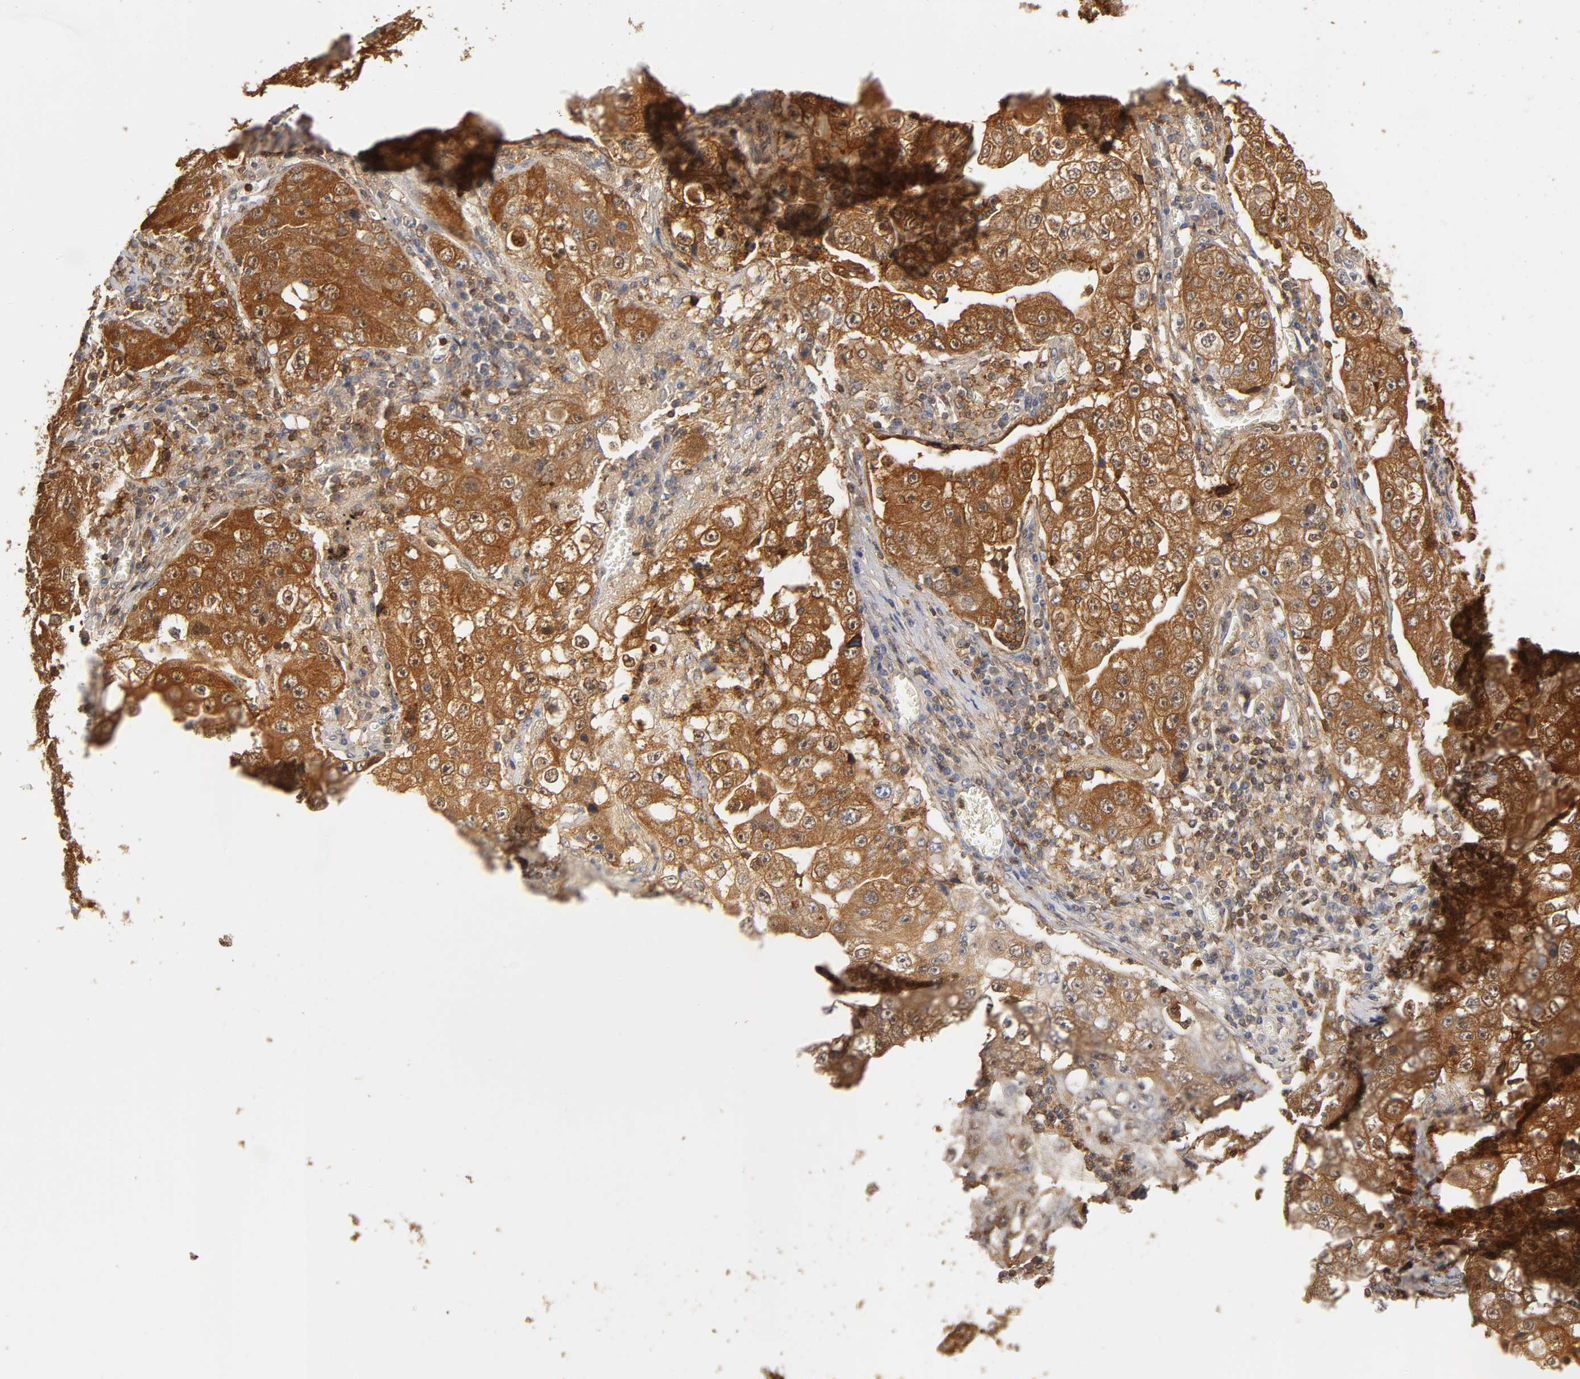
{"staining": {"intensity": "moderate", "quantity": ">75%", "location": "cytoplasmic/membranous"}, "tissue": "lung cancer", "cell_type": "Tumor cells", "image_type": "cancer", "snomed": [{"axis": "morphology", "description": "Squamous cell carcinoma, NOS"}, {"axis": "topography", "description": "Lung"}], "caption": "Immunohistochemical staining of human squamous cell carcinoma (lung) shows medium levels of moderate cytoplasmic/membranous protein expression in about >75% of tumor cells.", "gene": "ANXA11", "patient": {"sex": "male", "age": 64}}